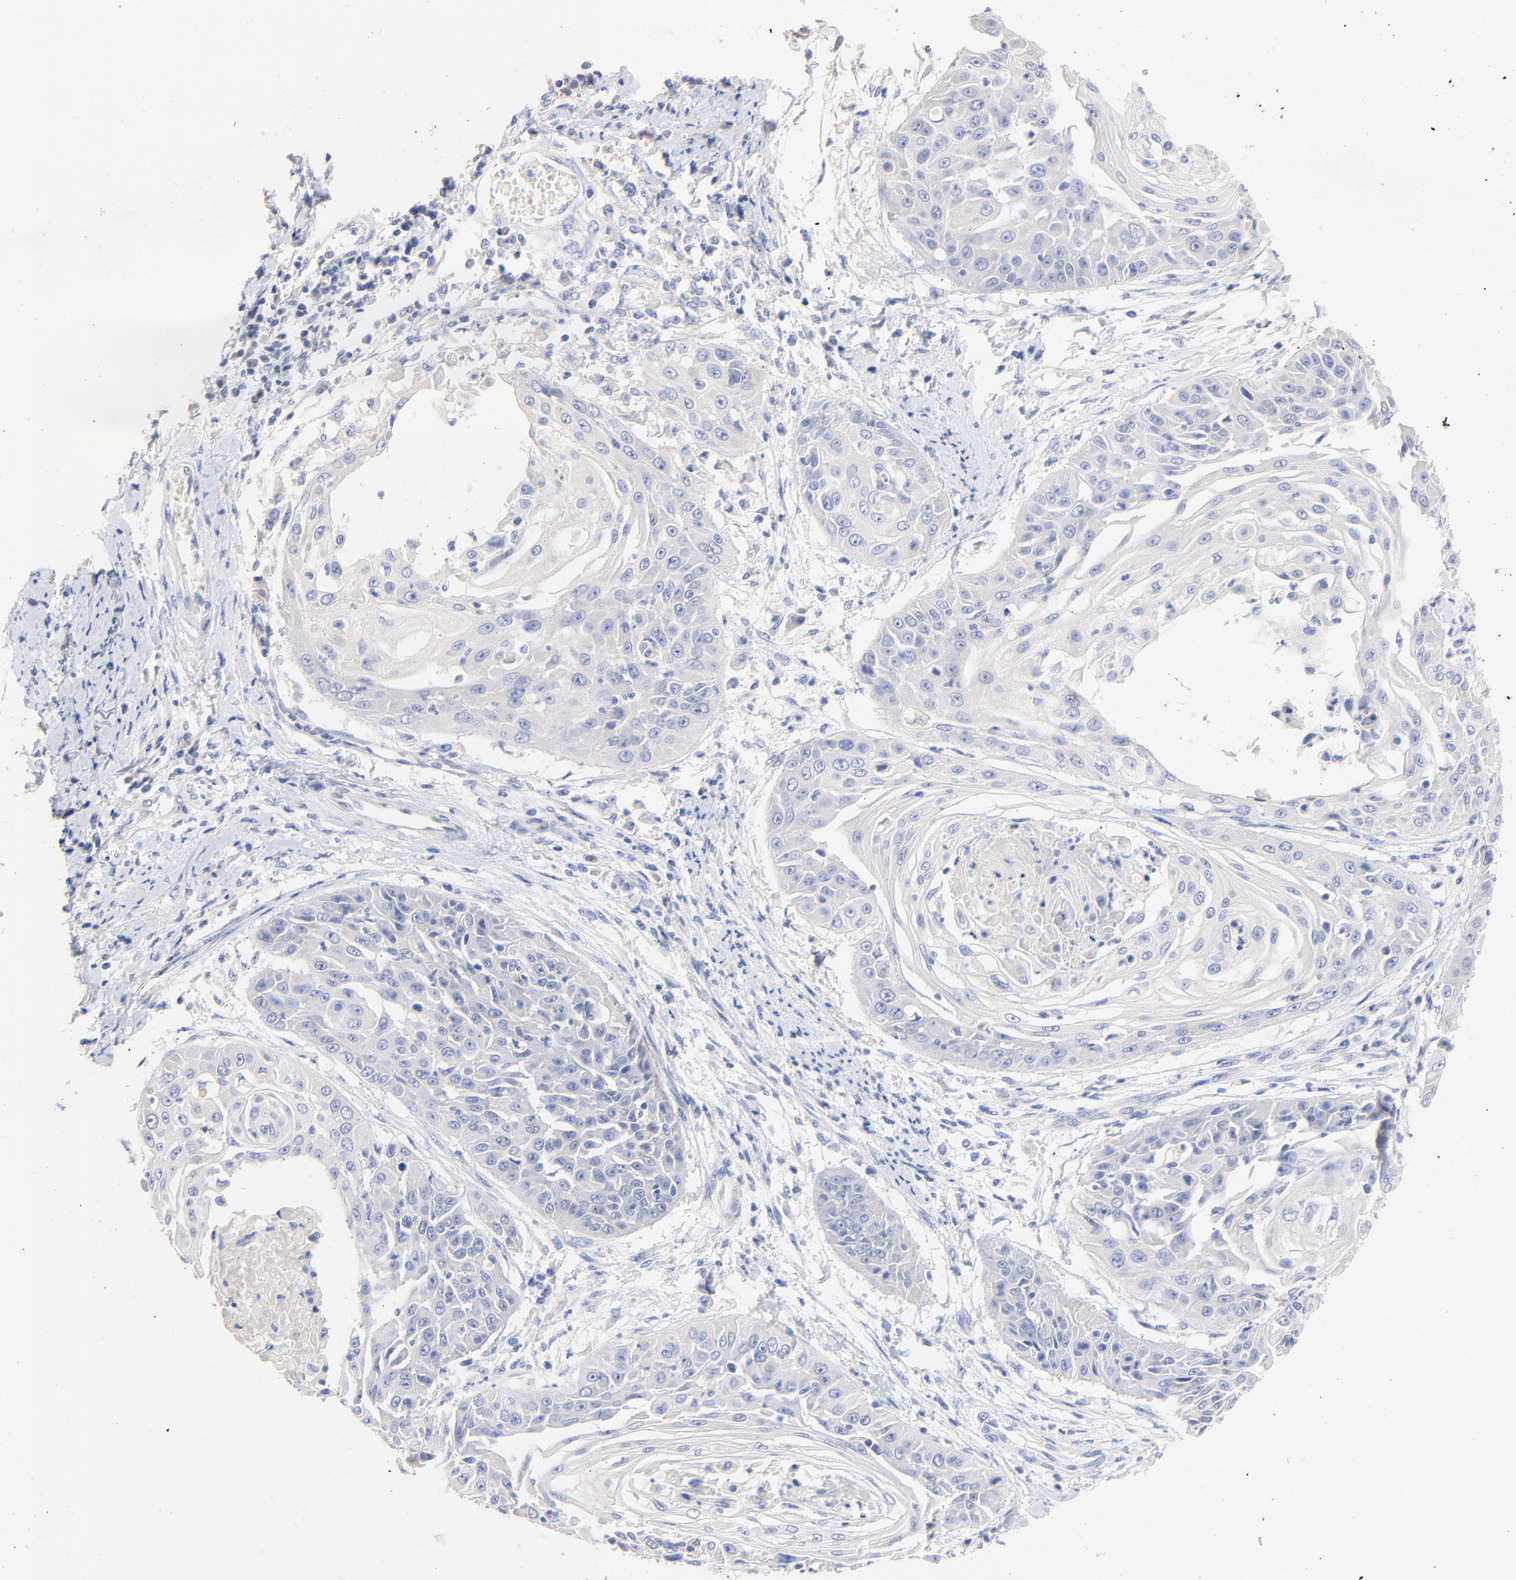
{"staining": {"intensity": "negative", "quantity": "none", "location": "none"}, "tissue": "cervical cancer", "cell_type": "Tumor cells", "image_type": "cancer", "snomed": [{"axis": "morphology", "description": "Squamous cell carcinoma, NOS"}, {"axis": "topography", "description": "Cervix"}], "caption": "An IHC histopathology image of squamous cell carcinoma (cervical) is shown. There is no staining in tumor cells of squamous cell carcinoma (cervical). The staining was performed using DAB (3,3'-diaminobenzidine) to visualize the protein expression in brown, while the nuclei were stained in blue with hematoxylin (Magnification: 20x).", "gene": "CPS1", "patient": {"sex": "female", "age": 64}}